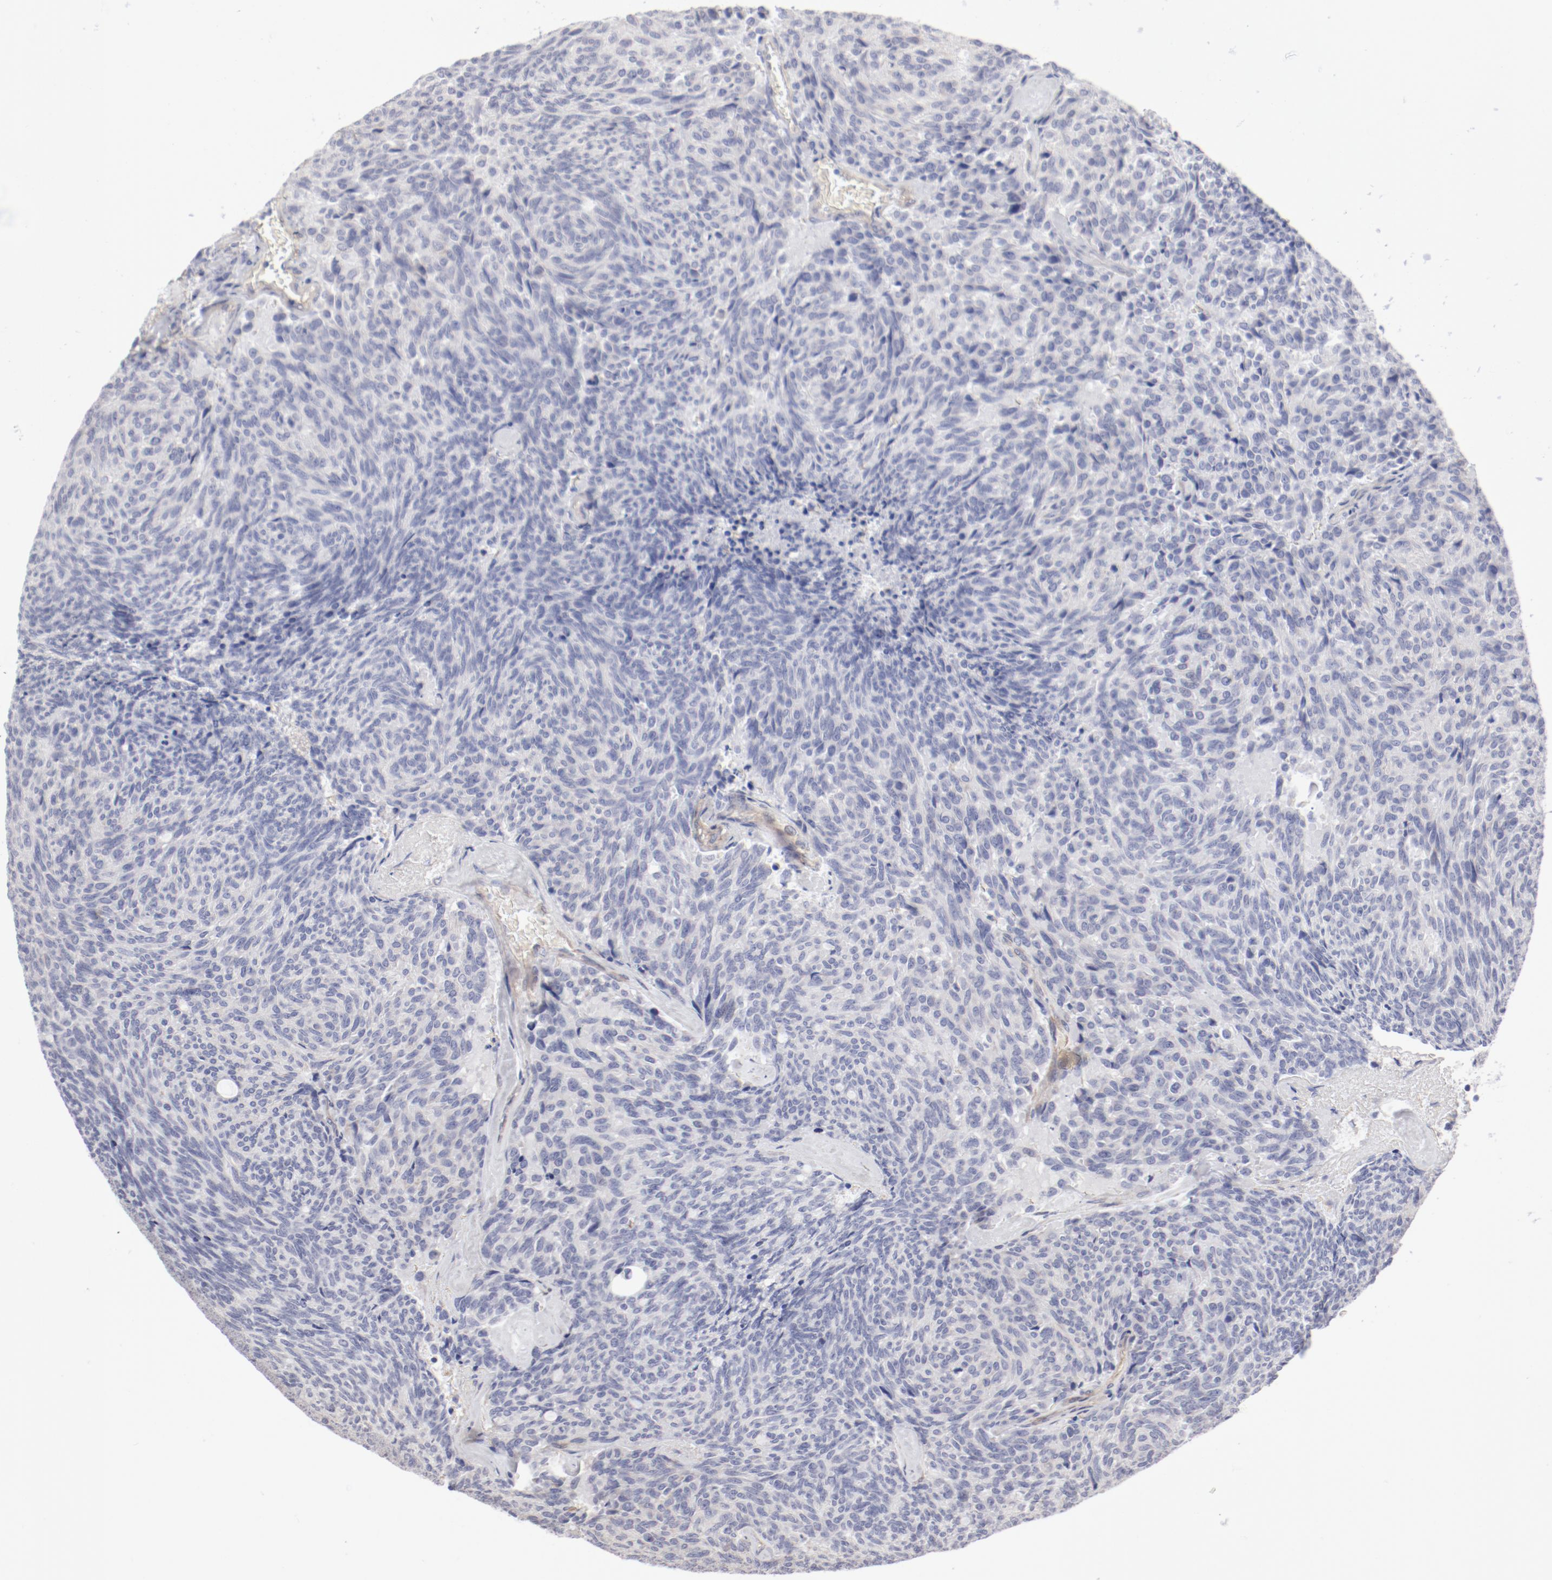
{"staining": {"intensity": "negative", "quantity": "none", "location": "none"}, "tissue": "carcinoid", "cell_type": "Tumor cells", "image_type": "cancer", "snomed": [{"axis": "morphology", "description": "Carcinoid, malignant, NOS"}, {"axis": "topography", "description": "Pancreas"}], "caption": "Immunohistochemistry (IHC) micrograph of neoplastic tissue: human carcinoid (malignant) stained with DAB reveals no significant protein positivity in tumor cells. (DAB IHC with hematoxylin counter stain).", "gene": "LAX1", "patient": {"sex": "female", "age": 54}}